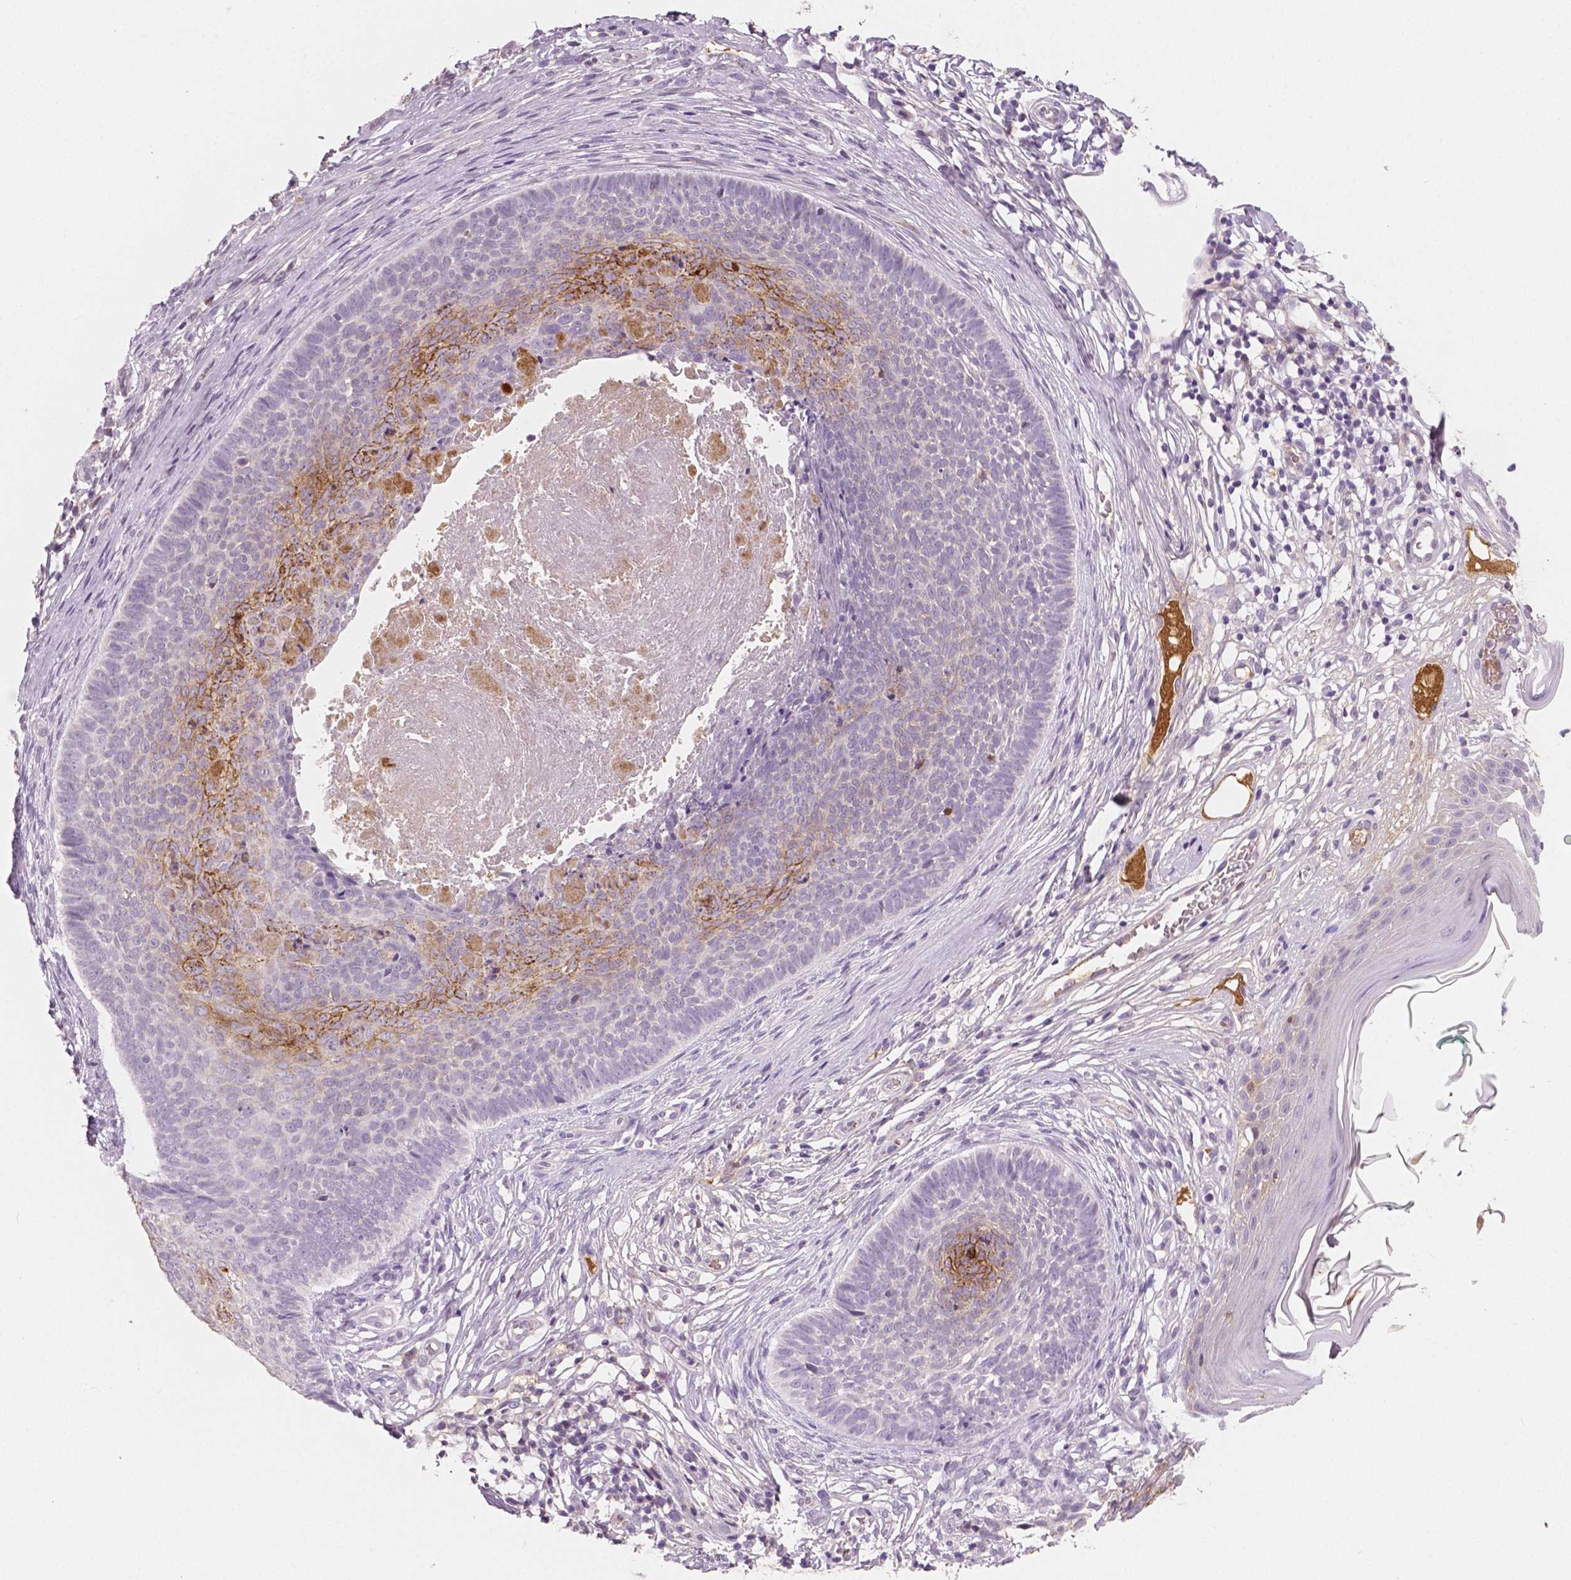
{"staining": {"intensity": "moderate", "quantity": "<25%", "location": "cytoplasmic/membranous"}, "tissue": "skin cancer", "cell_type": "Tumor cells", "image_type": "cancer", "snomed": [{"axis": "morphology", "description": "Basal cell carcinoma"}, {"axis": "topography", "description": "Skin"}], "caption": "The image reveals staining of skin cancer (basal cell carcinoma), revealing moderate cytoplasmic/membranous protein expression (brown color) within tumor cells.", "gene": "APOA4", "patient": {"sex": "male", "age": 85}}